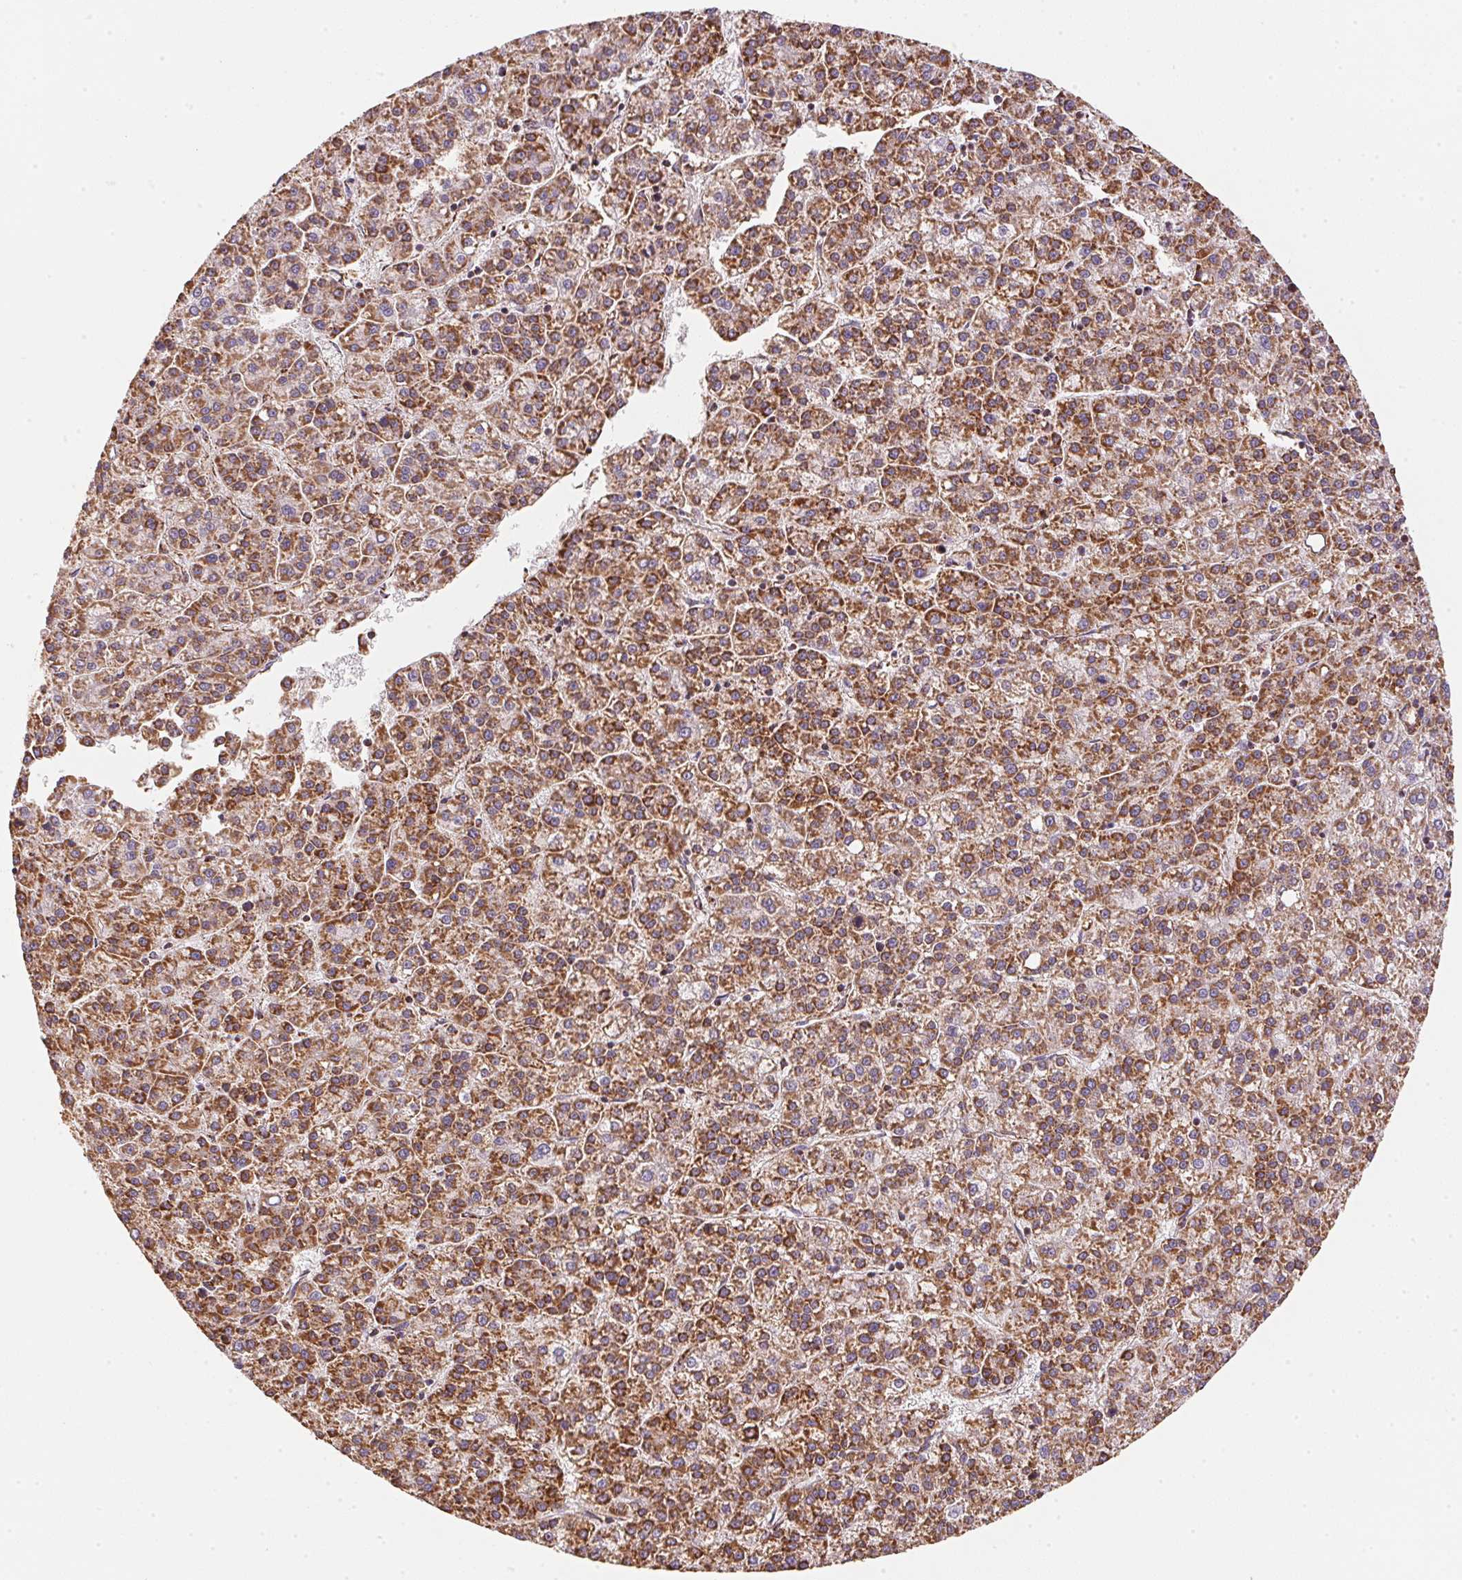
{"staining": {"intensity": "strong", "quantity": ">75%", "location": "cytoplasmic/membranous"}, "tissue": "liver cancer", "cell_type": "Tumor cells", "image_type": "cancer", "snomed": [{"axis": "morphology", "description": "Carcinoma, Hepatocellular, NOS"}, {"axis": "topography", "description": "Liver"}], "caption": "A high amount of strong cytoplasmic/membranous expression is present in approximately >75% of tumor cells in liver cancer tissue. Immunohistochemistry (ihc) stains the protein in brown and the nuclei are stained blue.", "gene": "NDUFS2", "patient": {"sex": "female", "age": 58}}